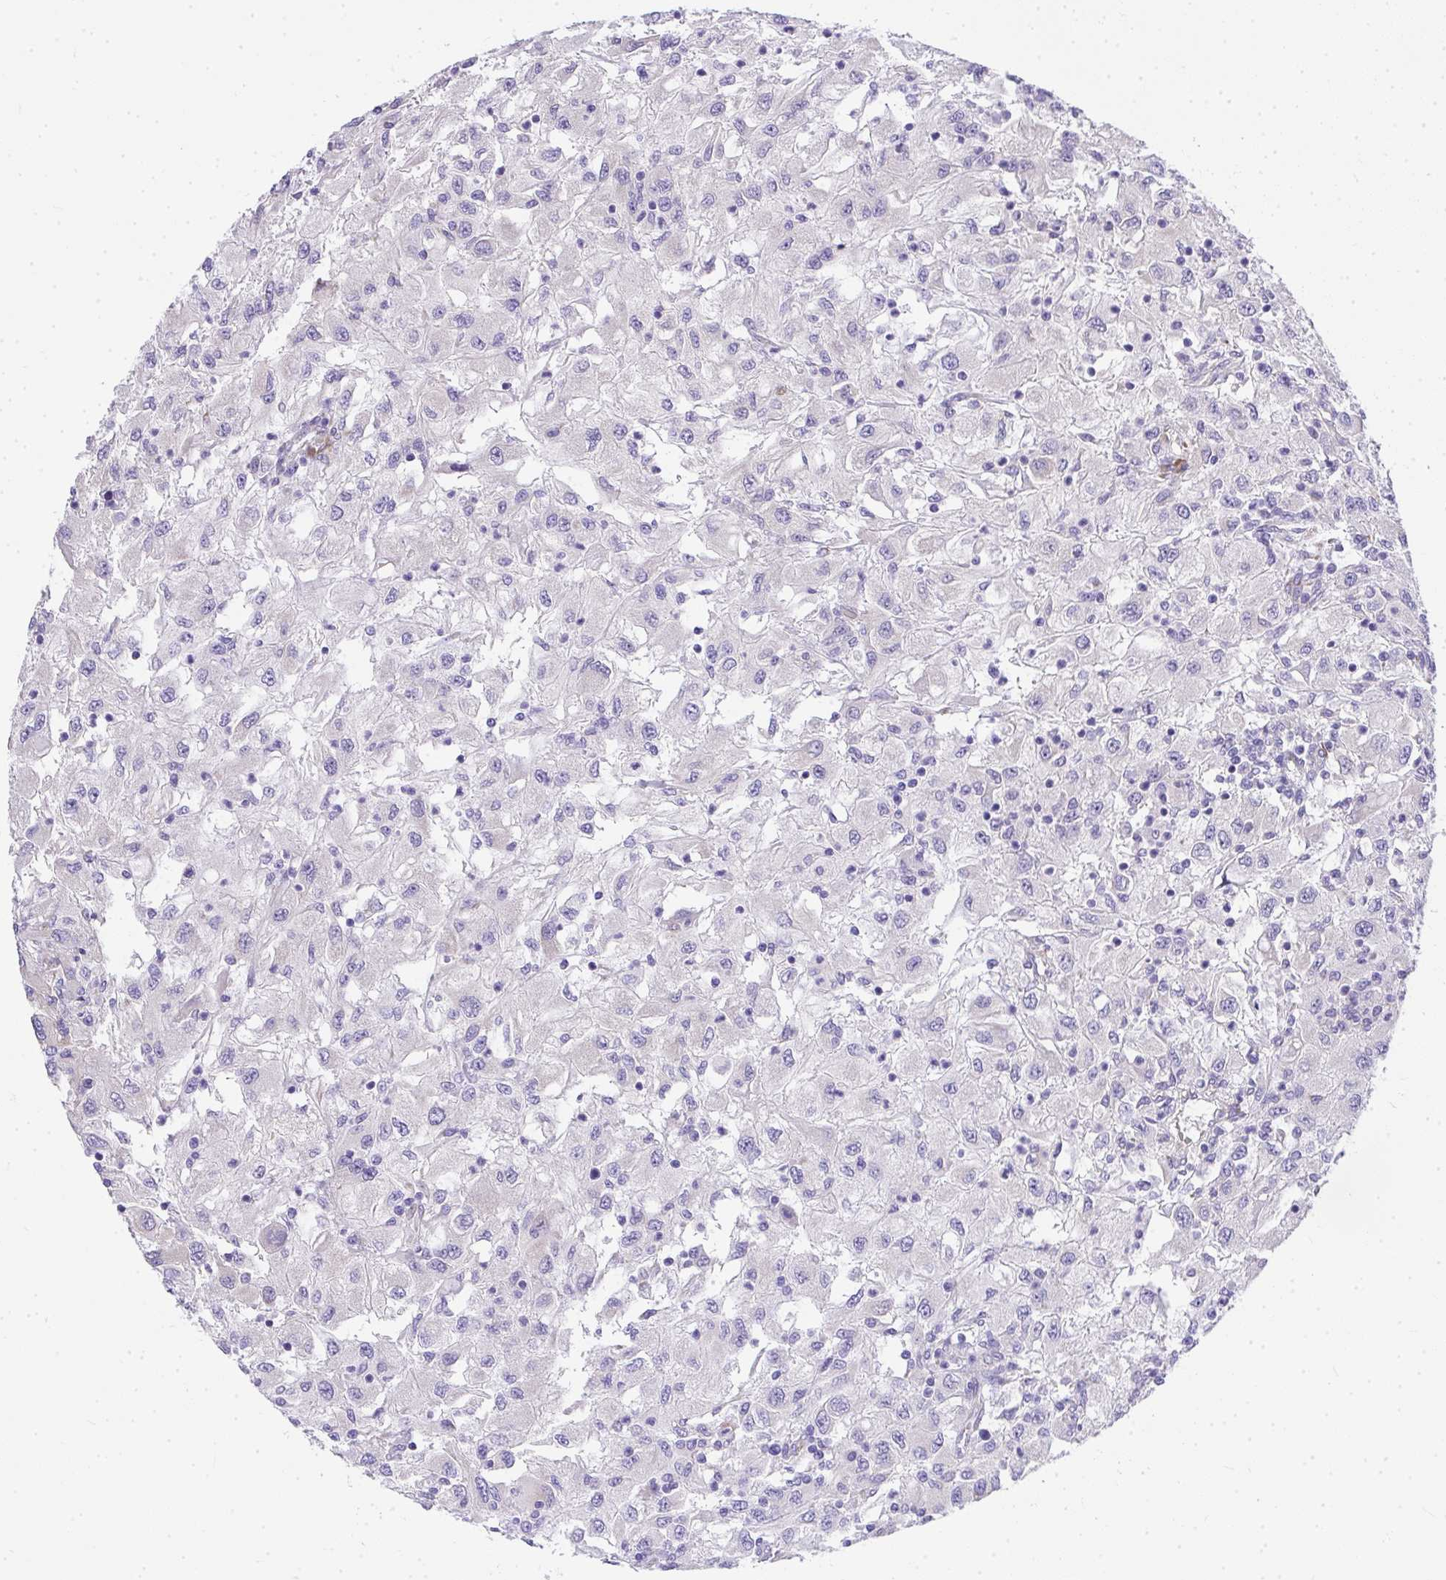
{"staining": {"intensity": "negative", "quantity": "none", "location": "none"}, "tissue": "renal cancer", "cell_type": "Tumor cells", "image_type": "cancer", "snomed": [{"axis": "morphology", "description": "Adenocarcinoma, NOS"}, {"axis": "topography", "description": "Kidney"}], "caption": "Renal adenocarcinoma was stained to show a protein in brown. There is no significant positivity in tumor cells. (DAB (3,3'-diaminobenzidine) immunohistochemistry with hematoxylin counter stain).", "gene": "ADRA2C", "patient": {"sex": "female", "age": 67}}